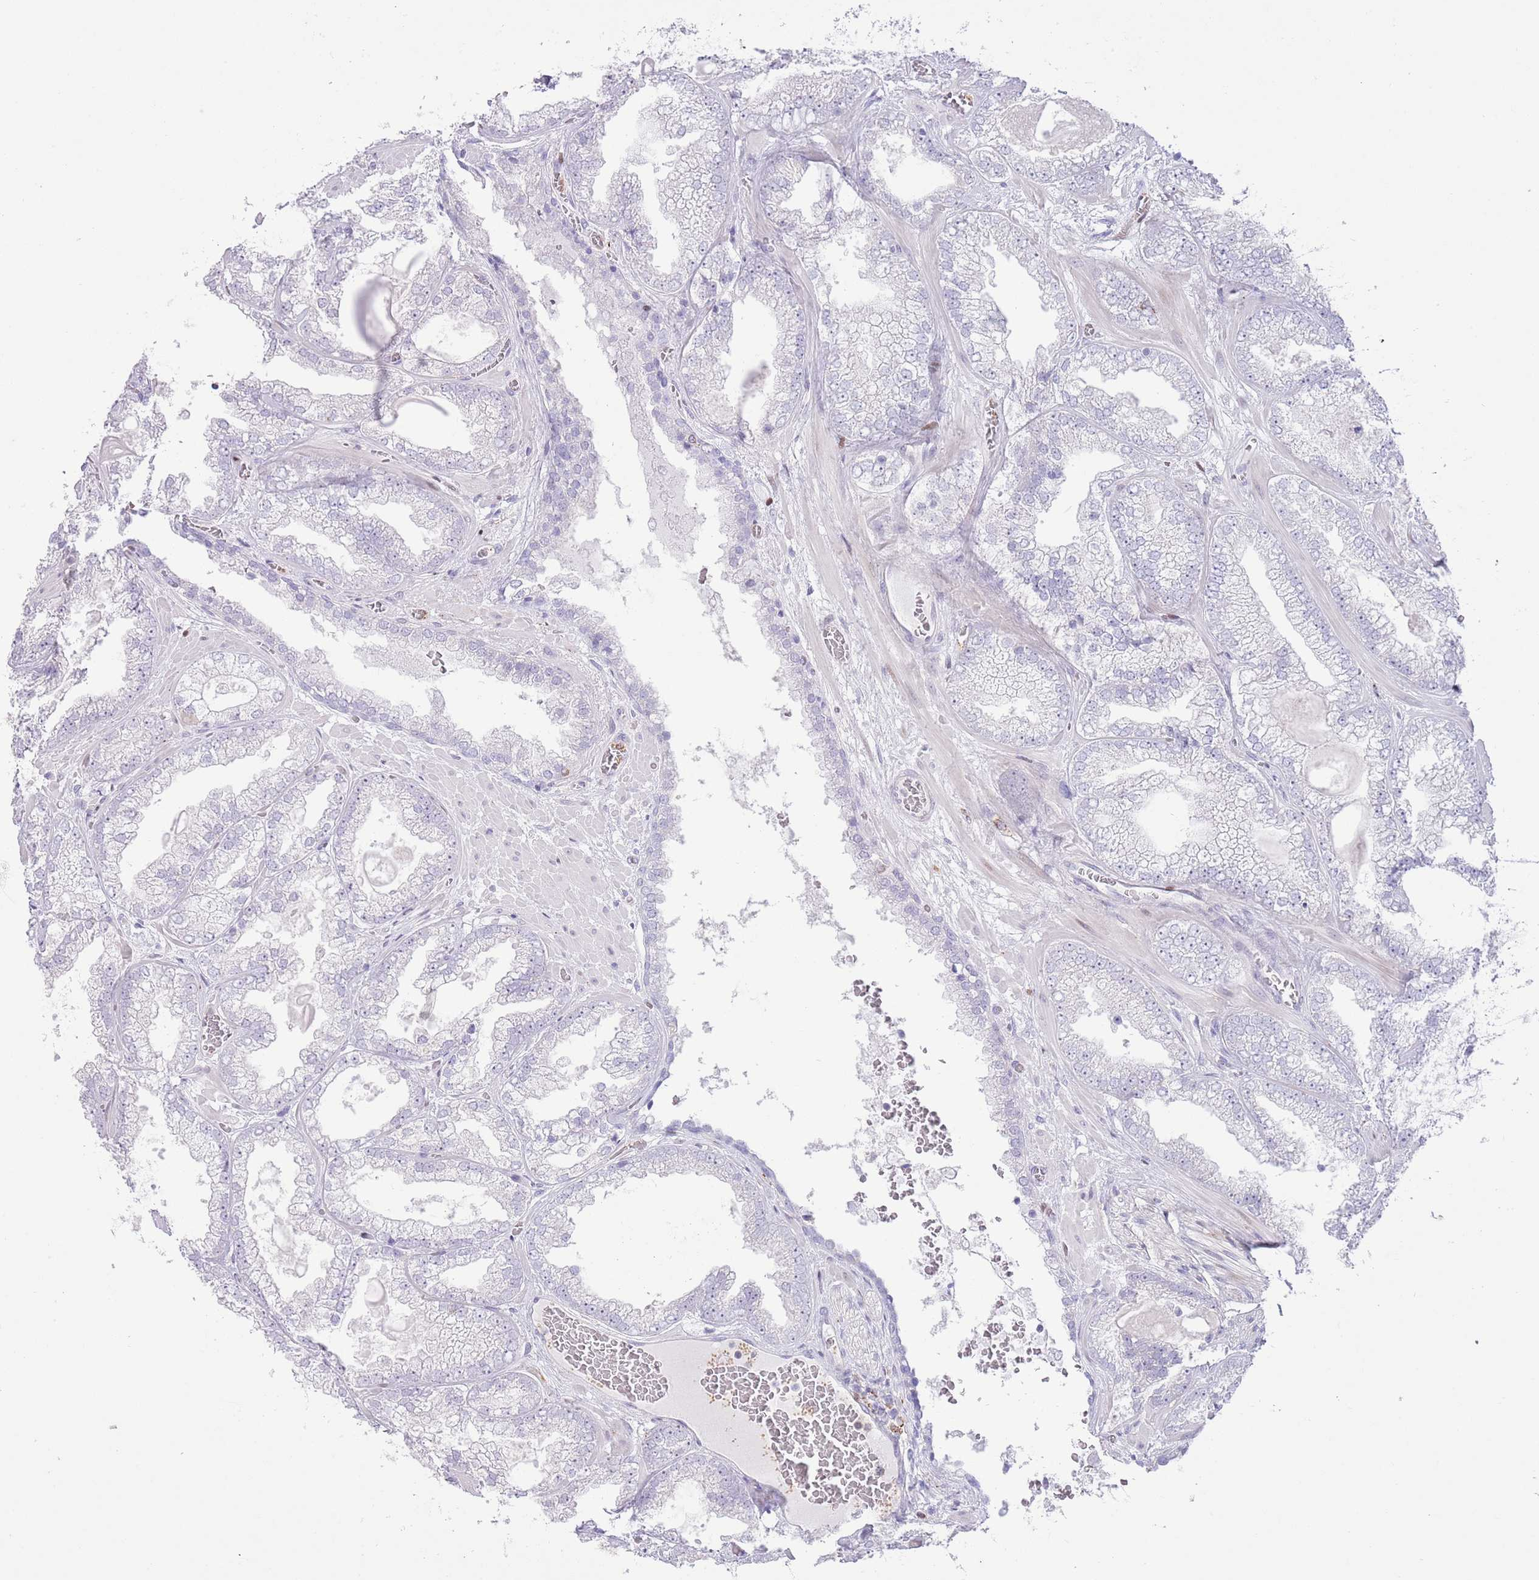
{"staining": {"intensity": "negative", "quantity": "none", "location": "none"}, "tissue": "prostate cancer", "cell_type": "Tumor cells", "image_type": "cancer", "snomed": [{"axis": "morphology", "description": "Adenocarcinoma, Low grade"}, {"axis": "topography", "description": "Prostate"}], "caption": "This is a histopathology image of immunohistochemistry staining of prostate cancer (adenocarcinoma (low-grade)), which shows no staining in tumor cells.", "gene": "ANO8", "patient": {"sex": "male", "age": 57}}